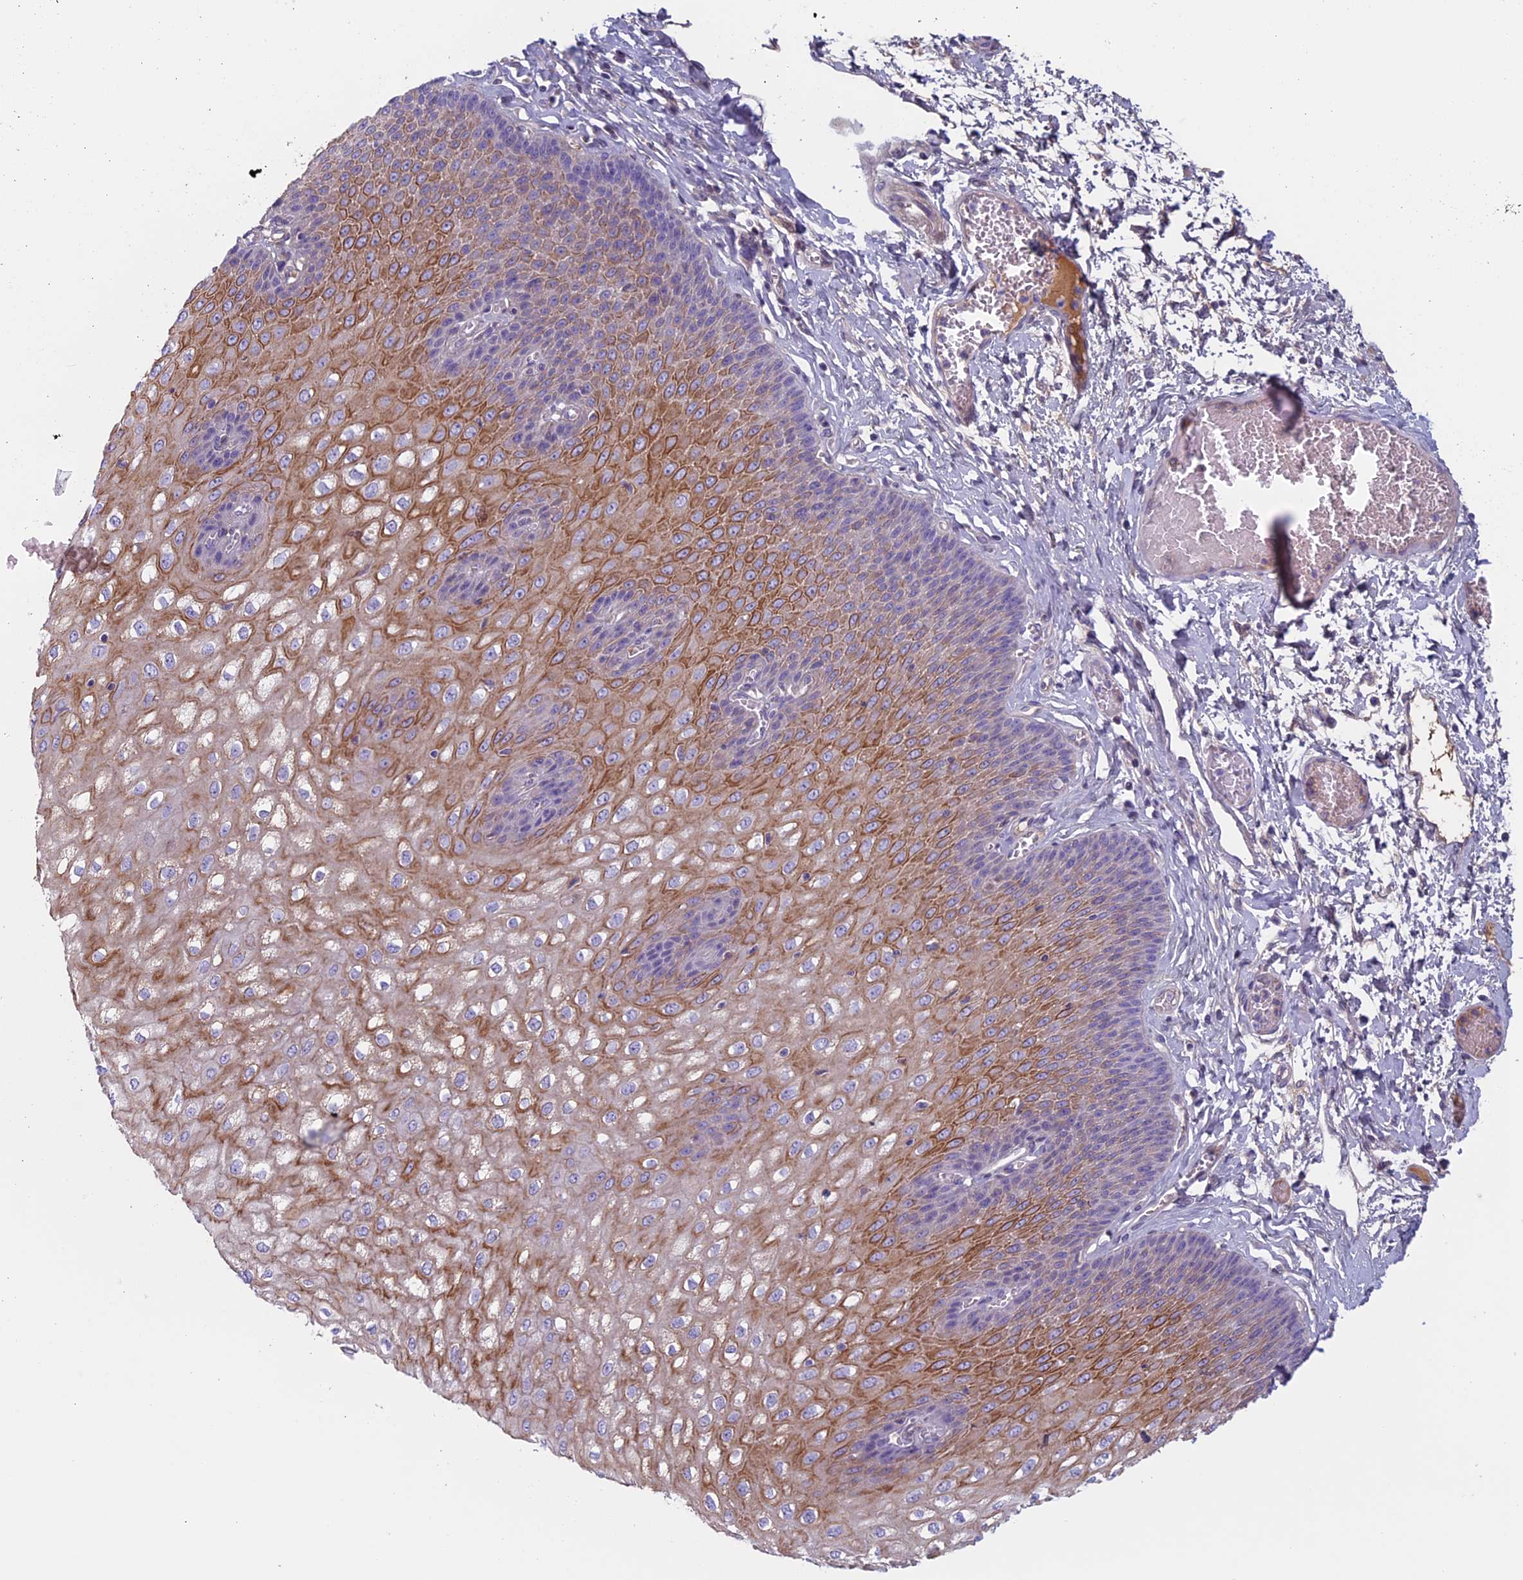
{"staining": {"intensity": "moderate", "quantity": "<25%", "location": "cytoplasmic/membranous"}, "tissue": "esophagus", "cell_type": "Squamous epithelial cells", "image_type": "normal", "snomed": [{"axis": "morphology", "description": "Normal tissue, NOS"}, {"axis": "topography", "description": "Esophagus"}], "caption": "Human esophagus stained with a protein marker shows moderate staining in squamous epithelial cells.", "gene": "ANGPTL2", "patient": {"sex": "male", "age": 60}}